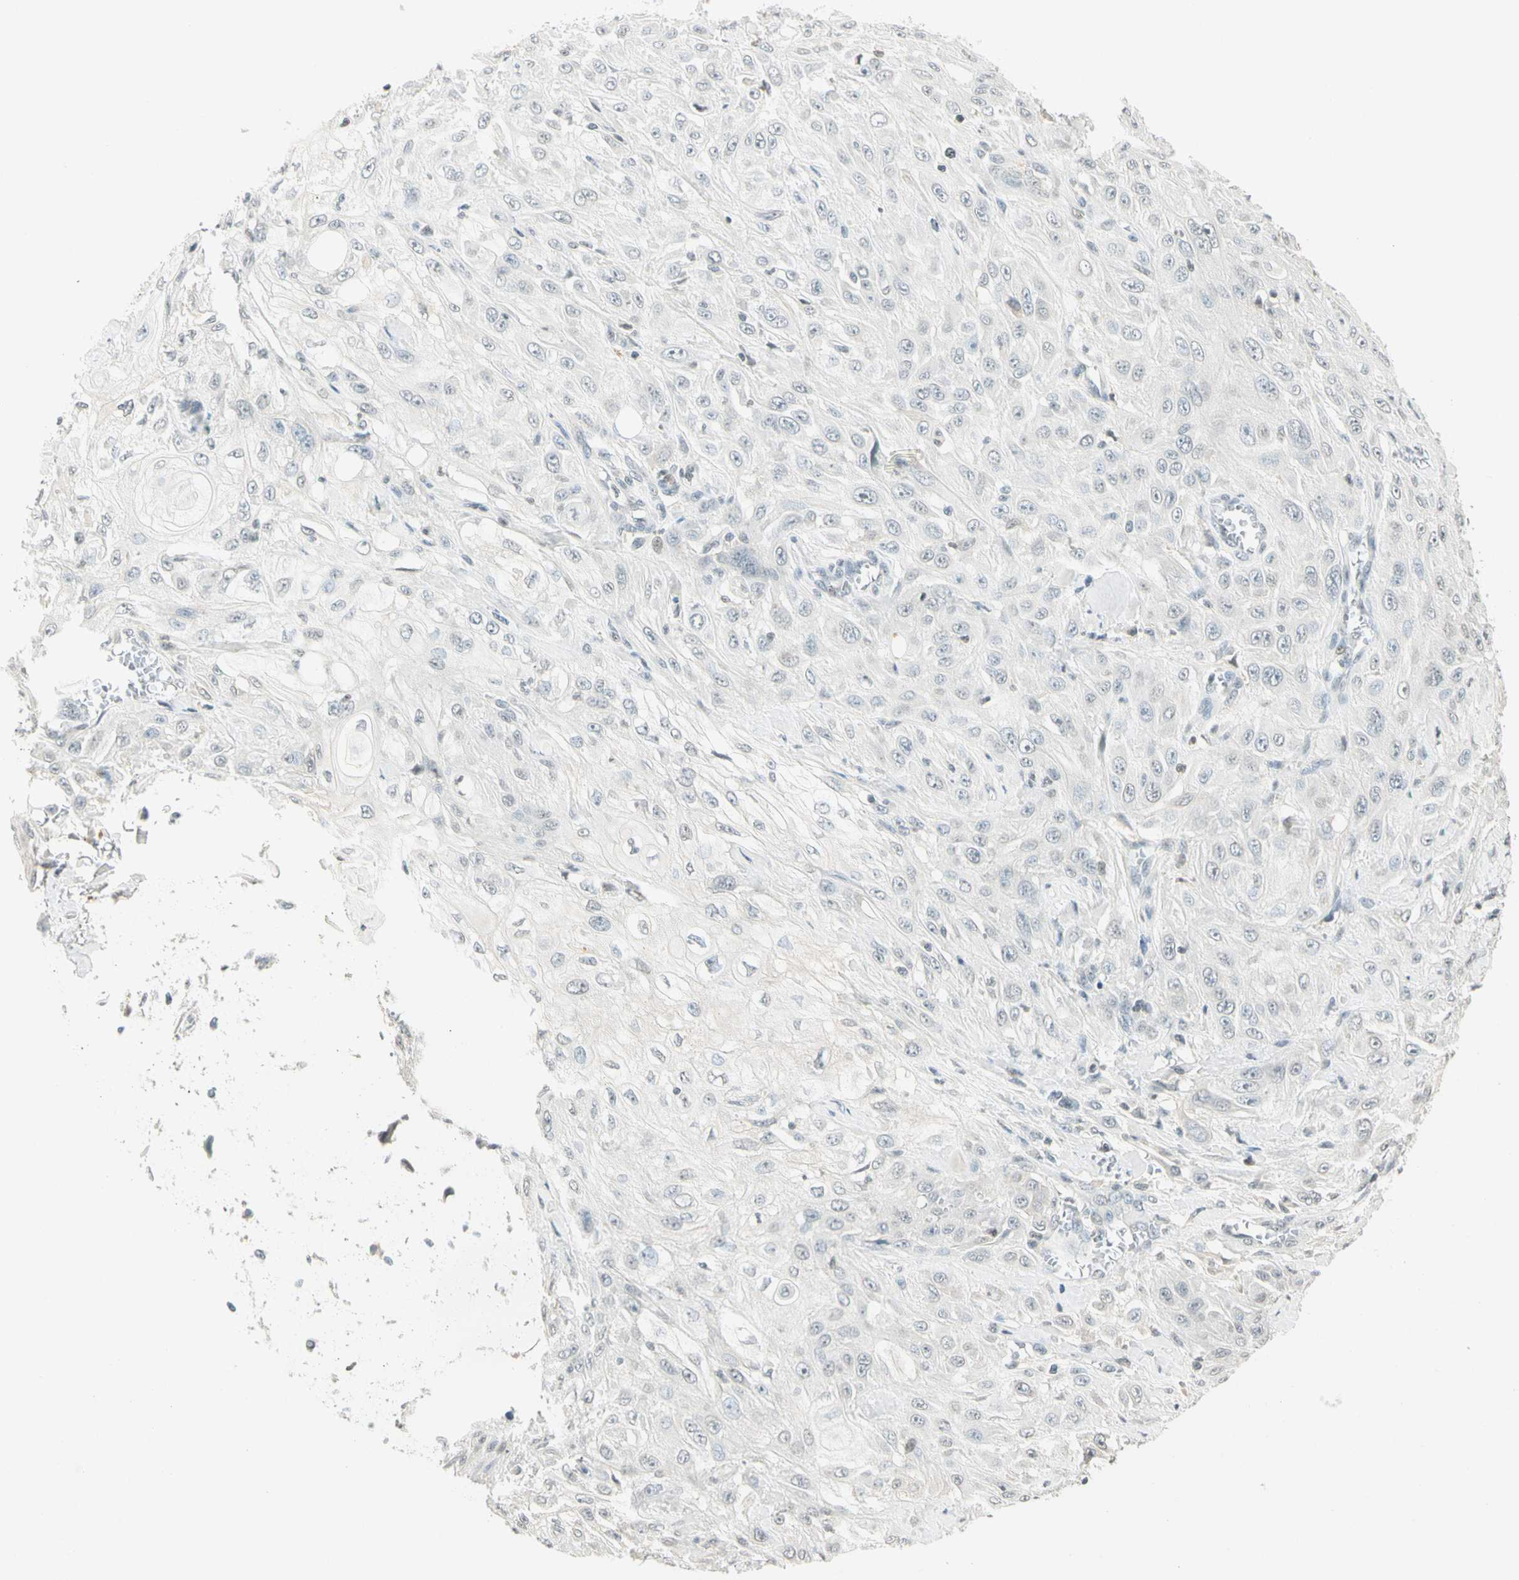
{"staining": {"intensity": "weak", "quantity": "<25%", "location": "nuclear"}, "tissue": "skin cancer", "cell_type": "Tumor cells", "image_type": "cancer", "snomed": [{"axis": "morphology", "description": "Squamous cell carcinoma, NOS"}, {"axis": "morphology", "description": "Squamous cell carcinoma, metastatic, NOS"}, {"axis": "topography", "description": "Skin"}, {"axis": "topography", "description": "Lymph node"}], "caption": "Squamous cell carcinoma (skin) was stained to show a protein in brown. There is no significant positivity in tumor cells.", "gene": "SMAD3", "patient": {"sex": "male", "age": 75}}